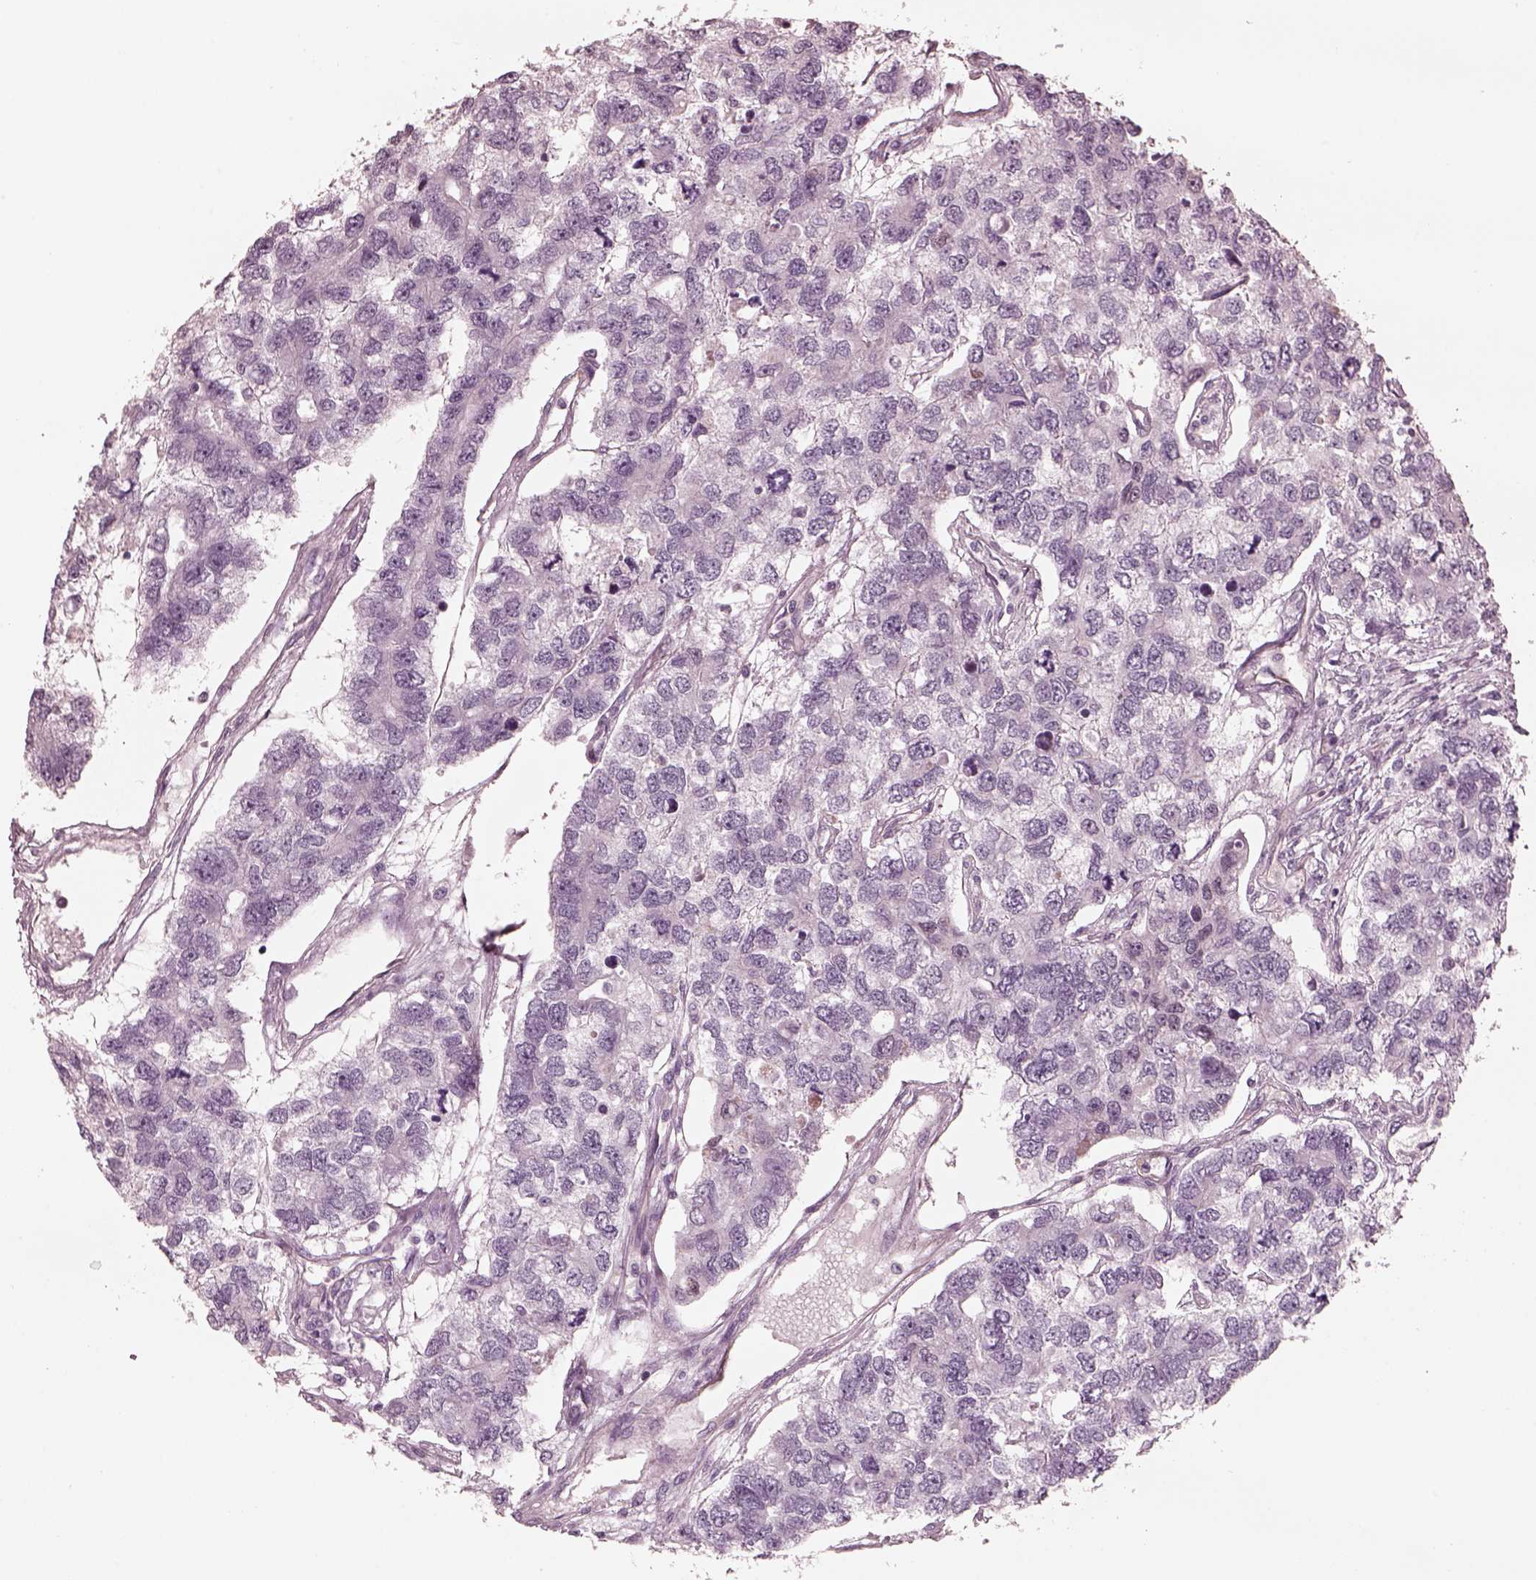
{"staining": {"intensity": "negative", "quantity": "none", "location": "none"}, "tissue": "testis cancer", "cell_type": "Tumor cells", "image_type": "cancer", "snomed": [{"axis": "morphology", "description": "Seminoma, NOS"}, {"axis": "topography", "description": "Testis"}], "caption": "High magnification brightfield microscopy of seminoma (testis) stained with DAB (3,3'-diaminobenzidine) (brown) and counterstained with hematoxylin (blue): tumor cells show no significant expression. (Brightfield microscopy of DAB (3,3'-diaminobenzidine) IHC at high magnification).", "gene": "EIF4E1B", "patient": {"sex": "male", "age": 52}}